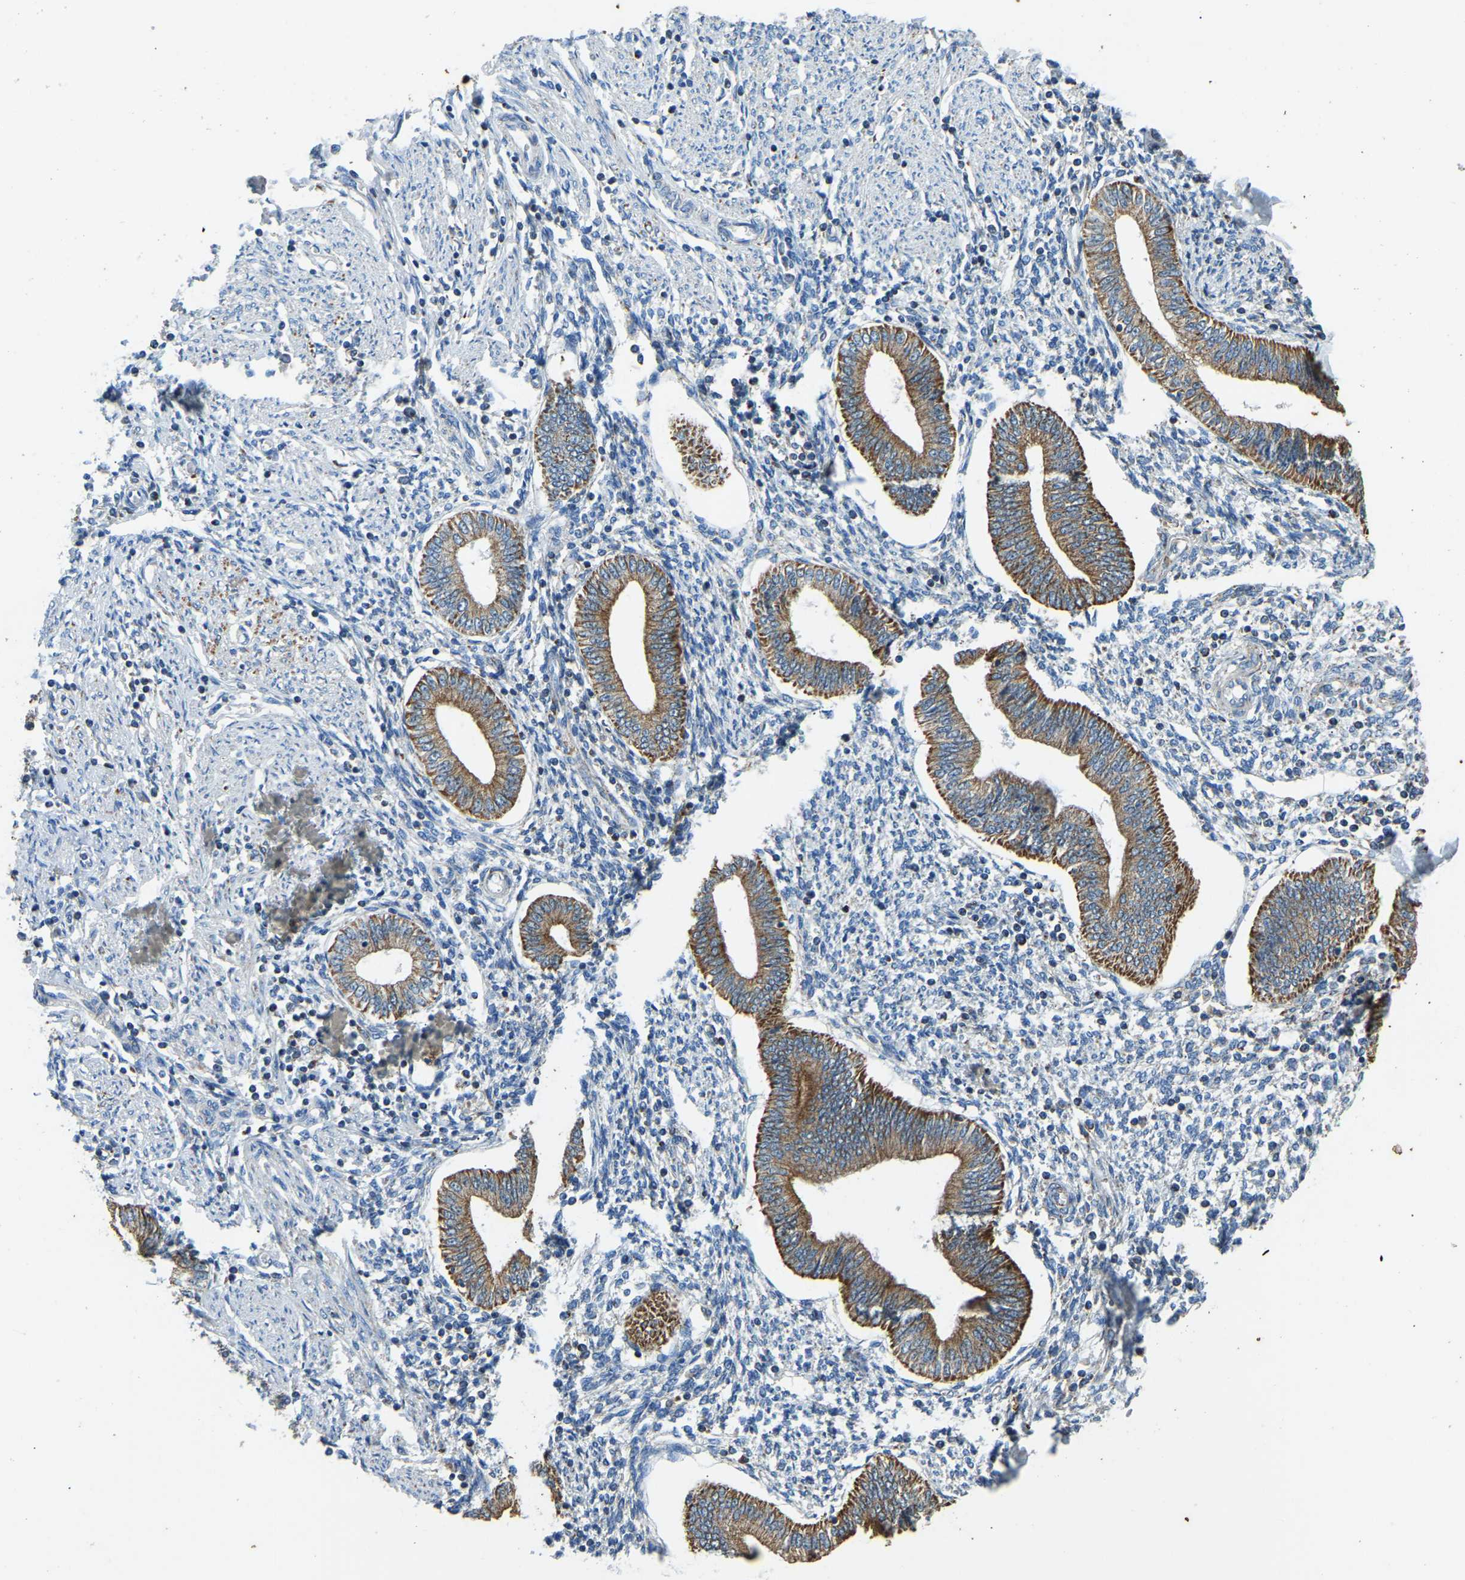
{"staining": {"intensity": "negative", "quantity": "none", "location": "none"}, "tissue": "endometrium", "cell_type": "Cells in endometrial stroma", "image_type": "normal", "snomed": [{"axis": "morphology", "description": "Normal tissue, NOS"}, {"axis": "topography", "description": "Endometrium"}], "caption": "This photomicrograph is of normal endometrium stained with immunohistochemistry (IHC) to label a protein in brown with the nuclei are counter-stained blue. There is no expression in cells in endometrial stroma. (DAB (3,3'-diaminobenzidine) immunohistochemistry (IHC) visualized using brightfield microscopy, high magnification).", "gene": "ZNF200", "patient": {"sex": "female", "age": 50}}